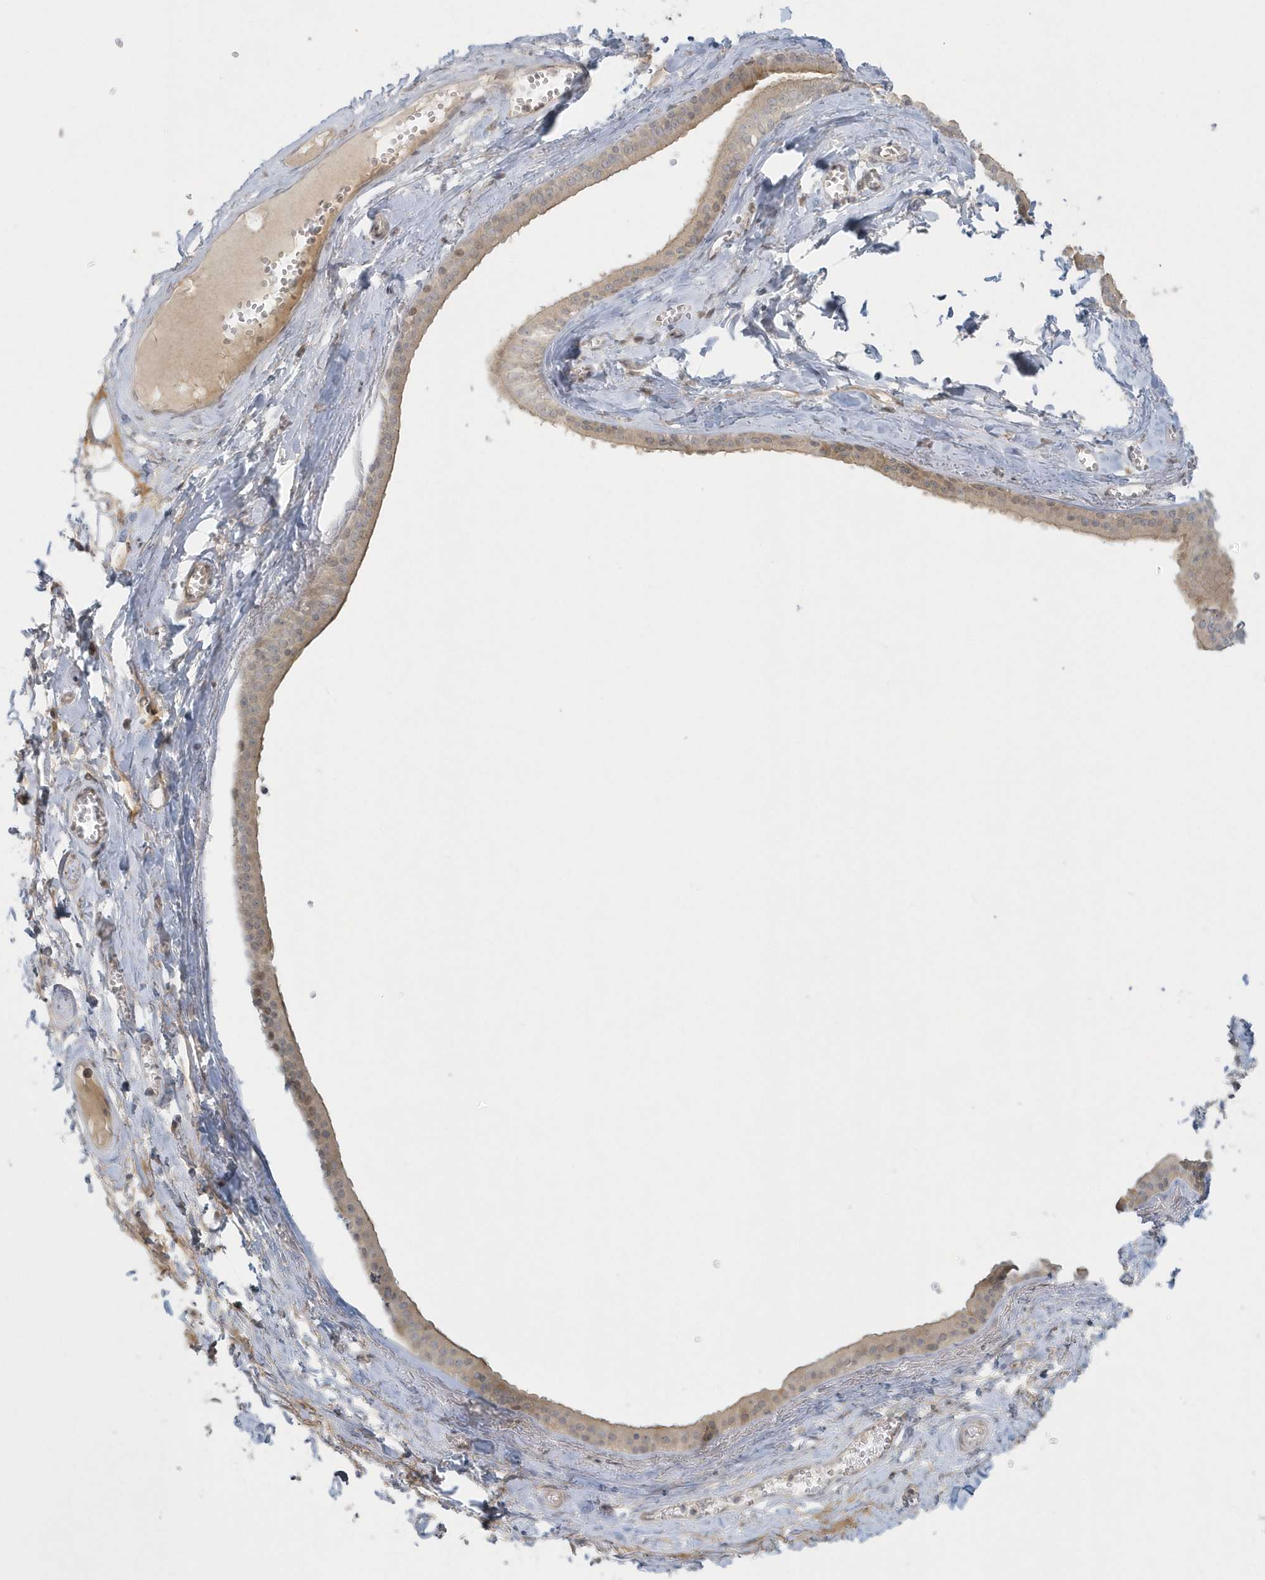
{"staining": {"intensity": "negative", "quantity": "none", "location": "none"}, "tissue": "soft tissue", "cell_type": "Chondrocytes", "image_type": "normal", "snomed": [{"axis": "morphology", "description": "Normal tissue, NOS"}, {"axis": "morphology", "description": "Inflammation, NOS"}, {"axis": "topography", "description": "Salivary gland"}, {"axis": "topography", "description": "Peripheral nerve tissue"}], "caption": "Immunohistochemical staining of benign human soft tissue exhibits no significant positivity in chondrocytes.", "gene": "BLTP3A", "patient": {"sex": "female", "age": 75}}